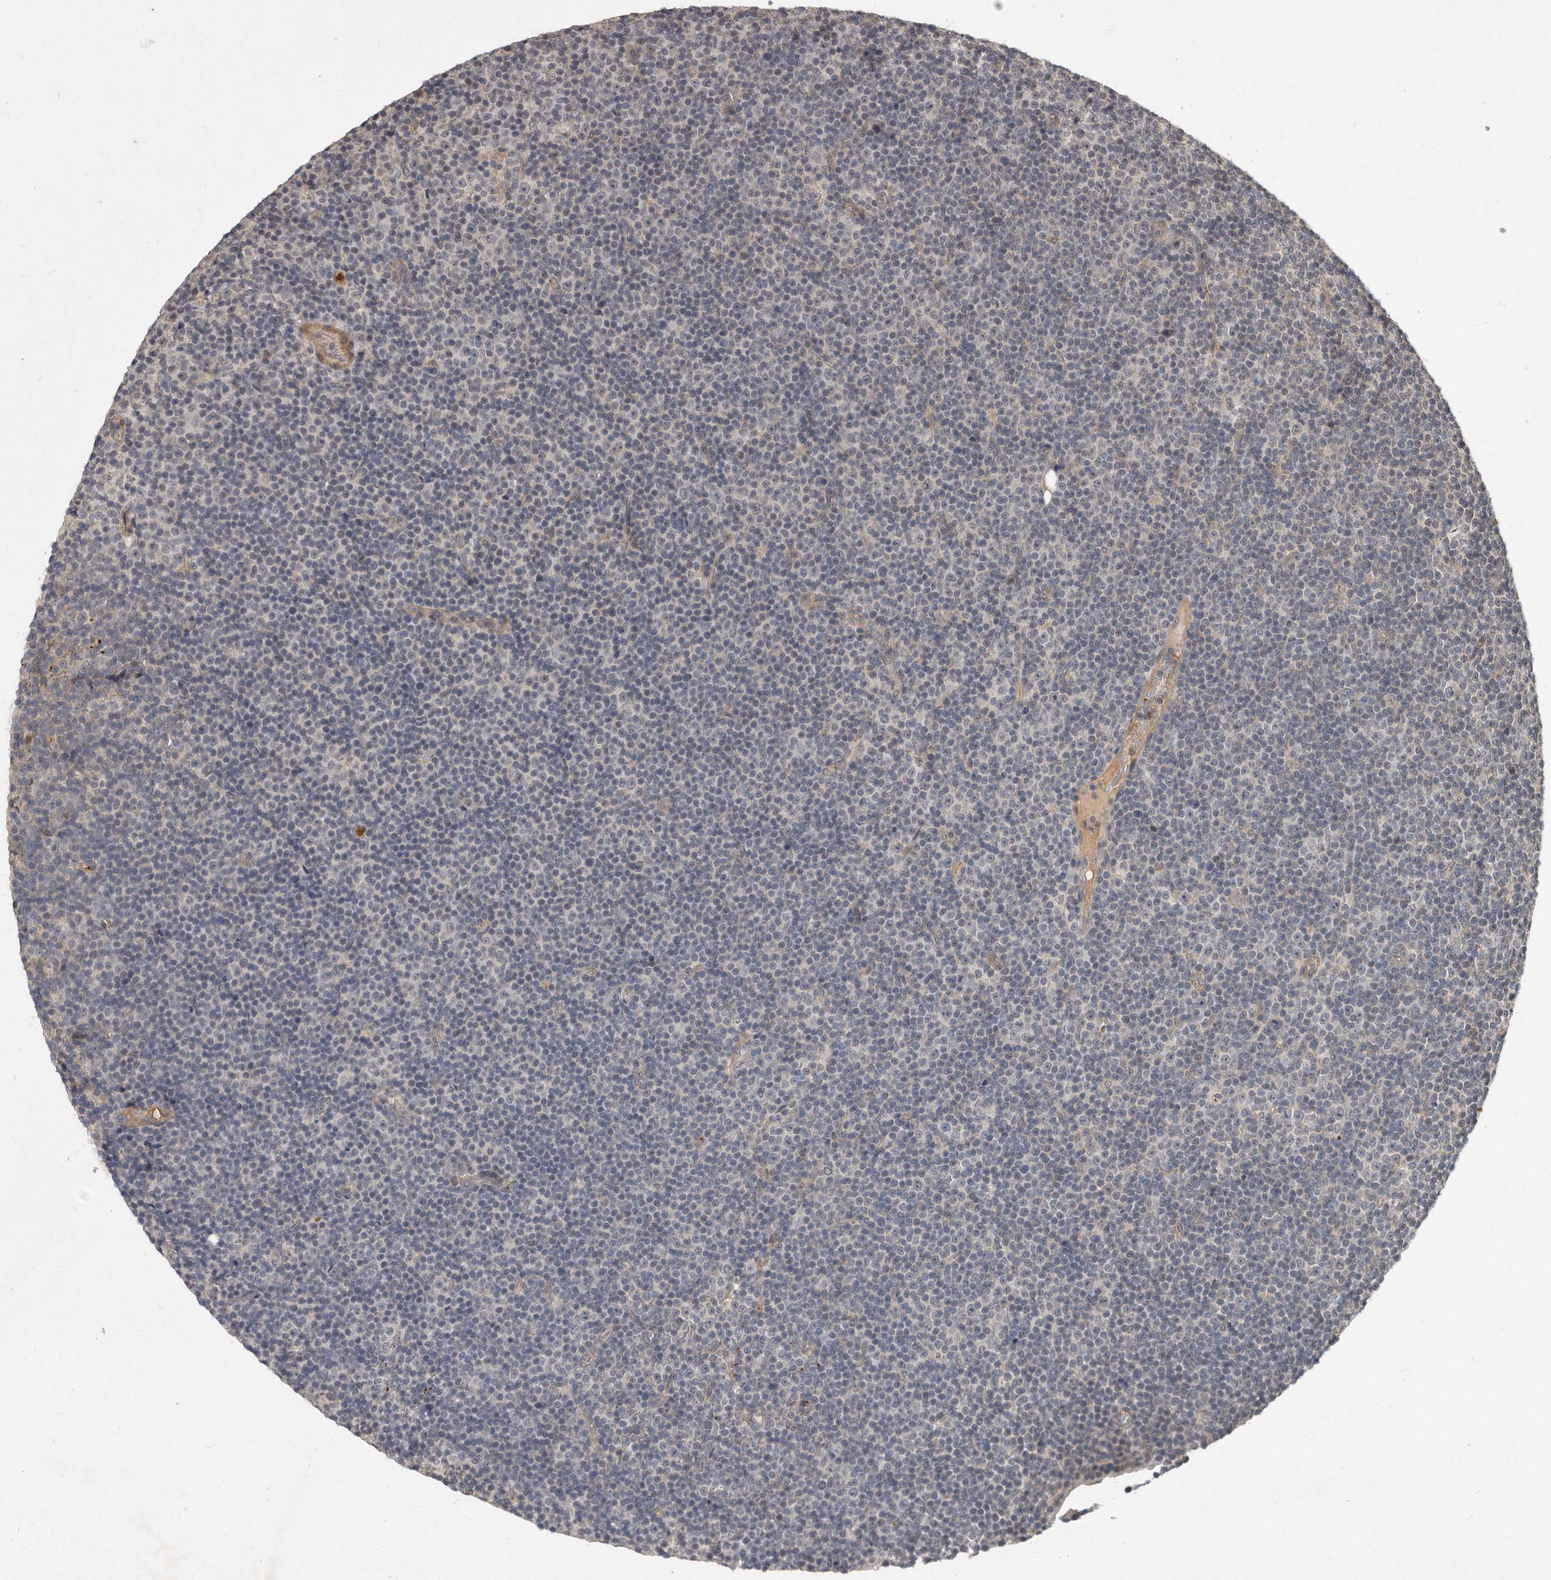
{"staining": {"intensity": "negative", "quantity": "none", "location": "none"}, "tissue": "lymphoma", "cell_type": "Tumor cells", "image_type": "cancer", "snomed": [{"axis": "morphology", "description": "Malignant lymphoma, non-Hodgkin's type, Low grade"}, {"axis": "topography", "description": "Lymph node"}], "caption": "IHC of human malignant lymphoma, non-Hodgkin's type (low-grade) displays no staining in tumor cells. (Brightfield microscopy of DAB immunohistochemistry (IHC) at high magnification).", "gene": "DNAJC28", "patient": {"sex": "female", "age": 67}}